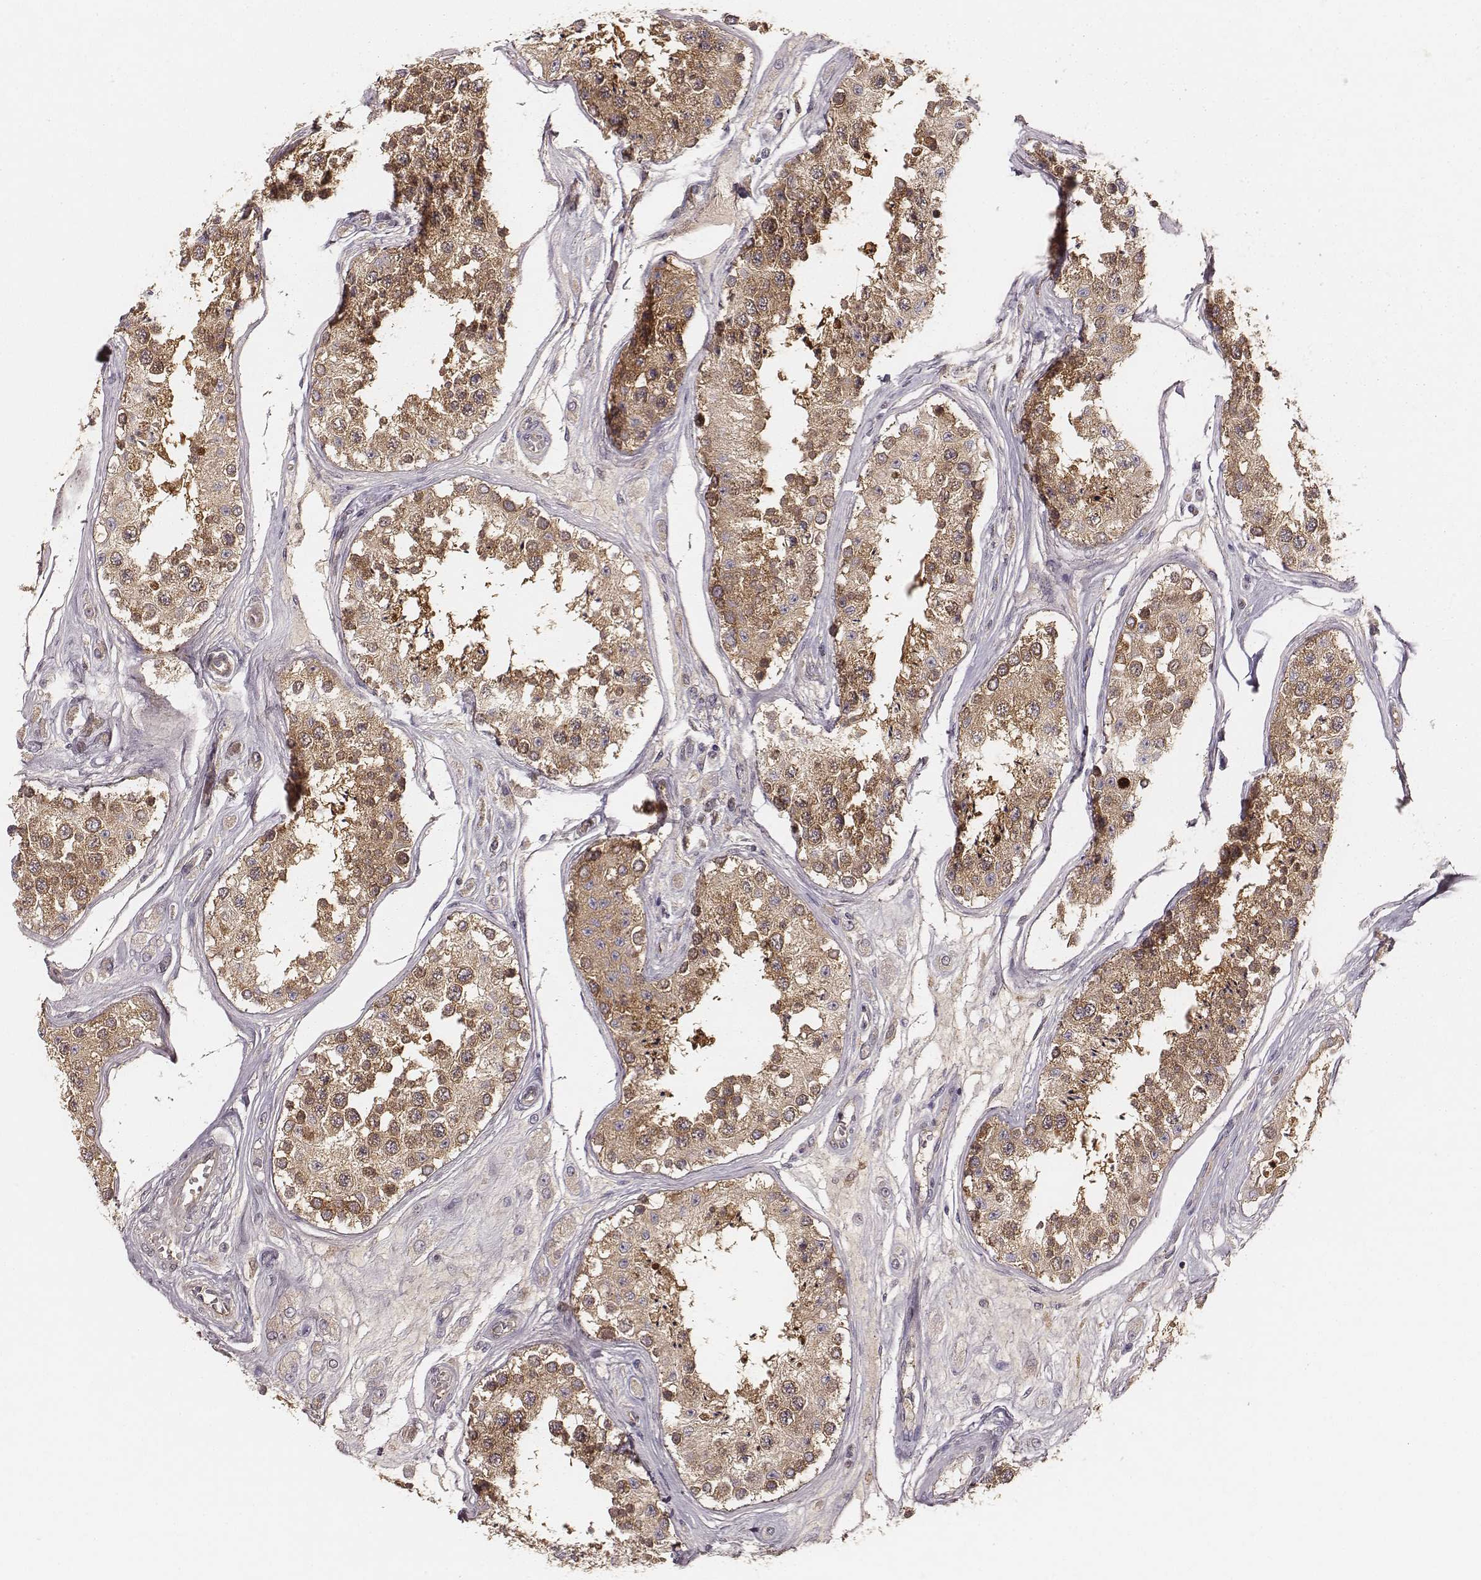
{"staining": {"intensity": "moderate", "quantity": ">75%", "location": "cytoplasmic/membranous"}, "tissue": "testis", "cell_type": "Cells in seminiferous ducts", "image_type": "normal", "snomed": [{"axis": "morphology", "description": "Normal tissue, NOS"}, {"axis": "topography", "description": "Testis"}], "caption": "IHC staining of benign testis, which reveals medium levels of moderate cytoplasmic/membranous expression in approximately >75% of cells in seminiferous ducts indicating moderate cytoplasmic/membranous protein expression. The staining was performed using DAB (brown) for protein detection and nuclei were counterstained in hematoxylin (blue).", "gene": "CARS1", "patient": {"sex": "male", "age": 25}}